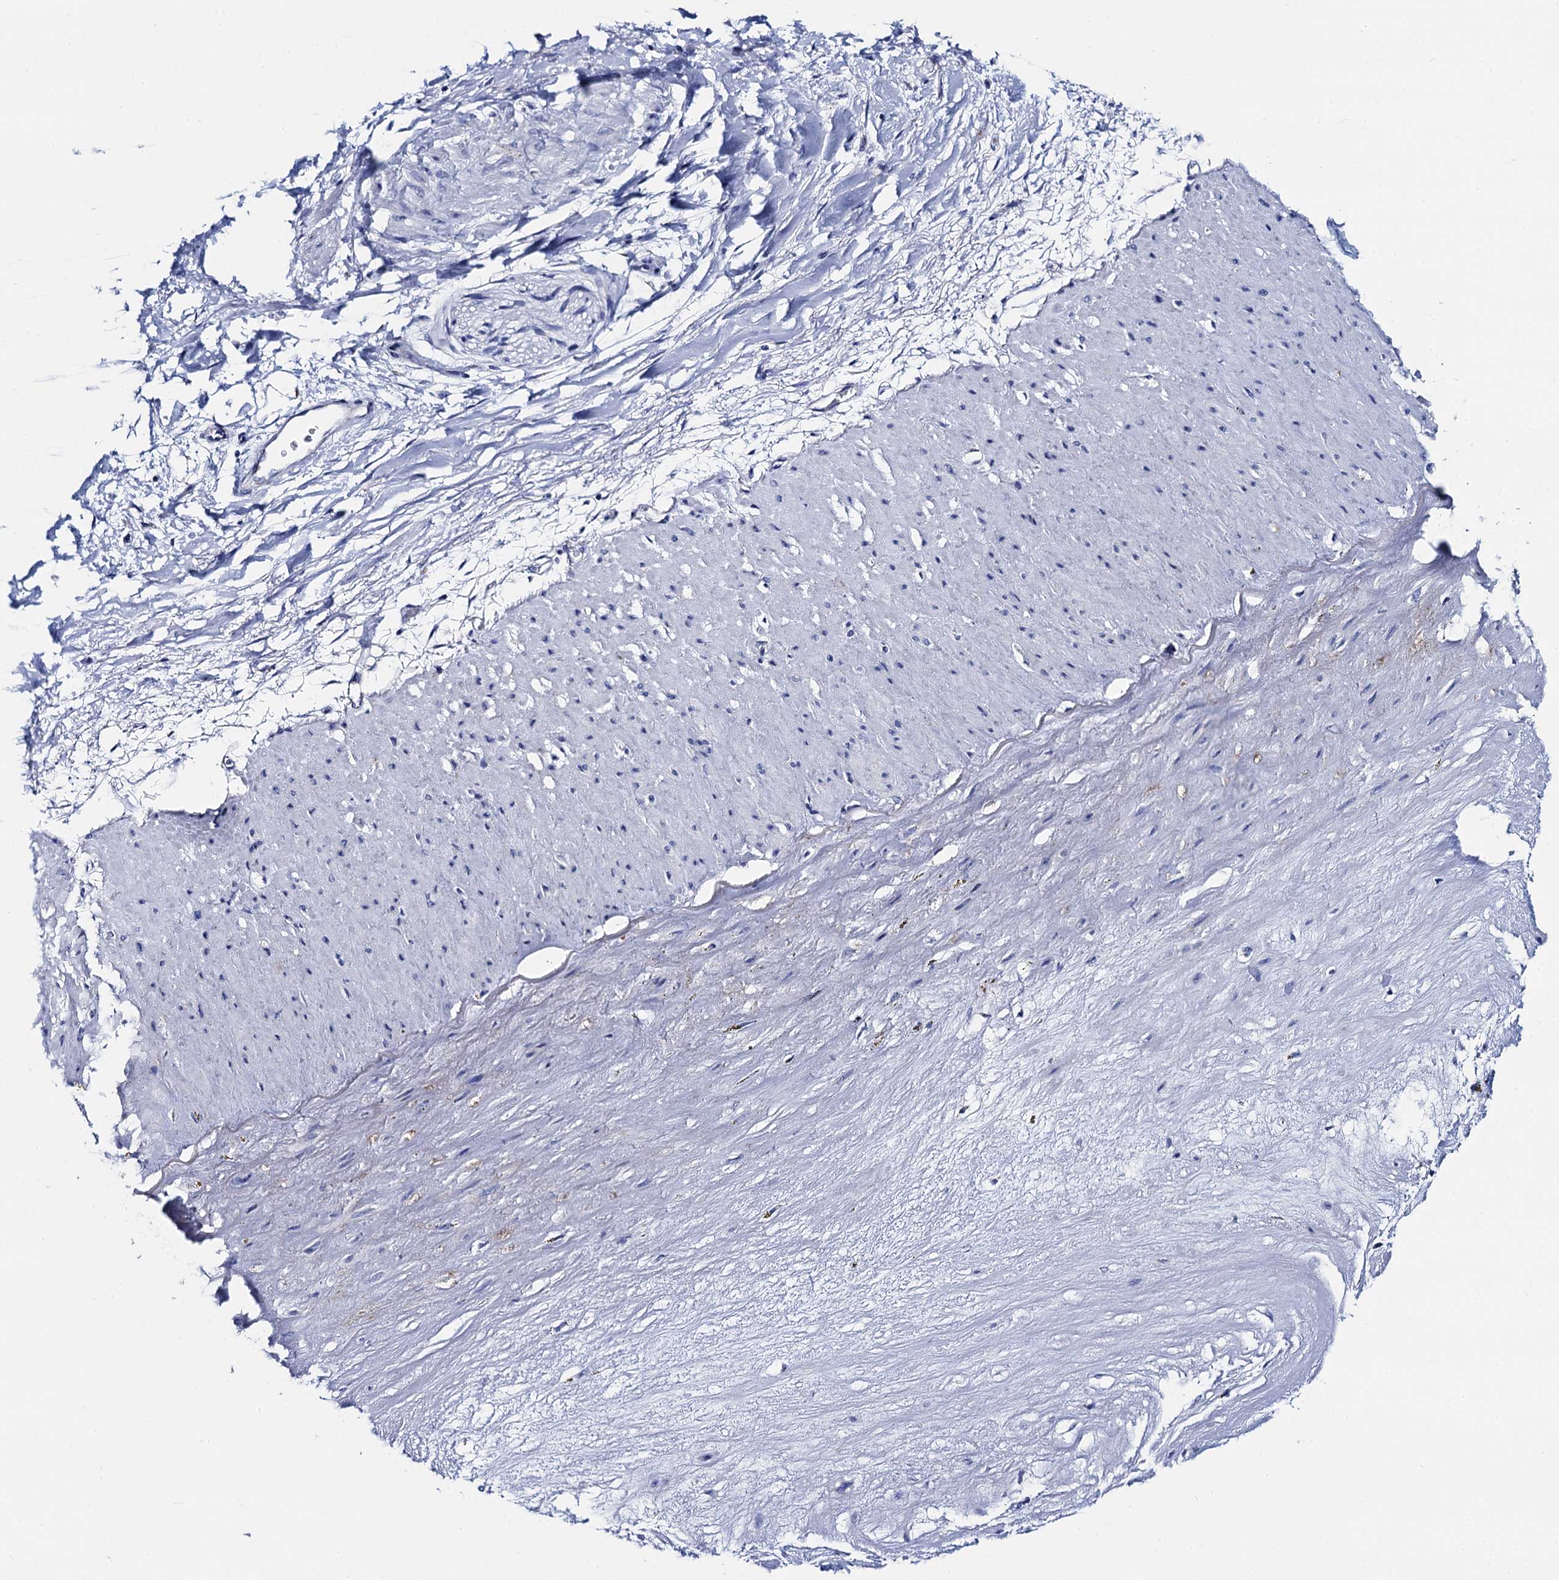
{"staining": {"intensity": "negative", "quantity": "none", "location": "none"}, "tissue": "adipose tissue", "cell_type": "Adipocytes", "image_type": "normal", "snomed": [{"axis": "morphology", "description": "Normal tissue, NOS"}, {"axis": "topography", "description": "Soft tissue"}], "caption": "An immunohistochemistry micrograph of benign adipose tissue is shown. There is no staining in adipocytes of adipose tissue. The staining is performed using DAB brown chromogen with nuclei counter-stained in using hematoxylin.", "gene": "ACADSB", "patient": {"sex": "male", "age": 72}}